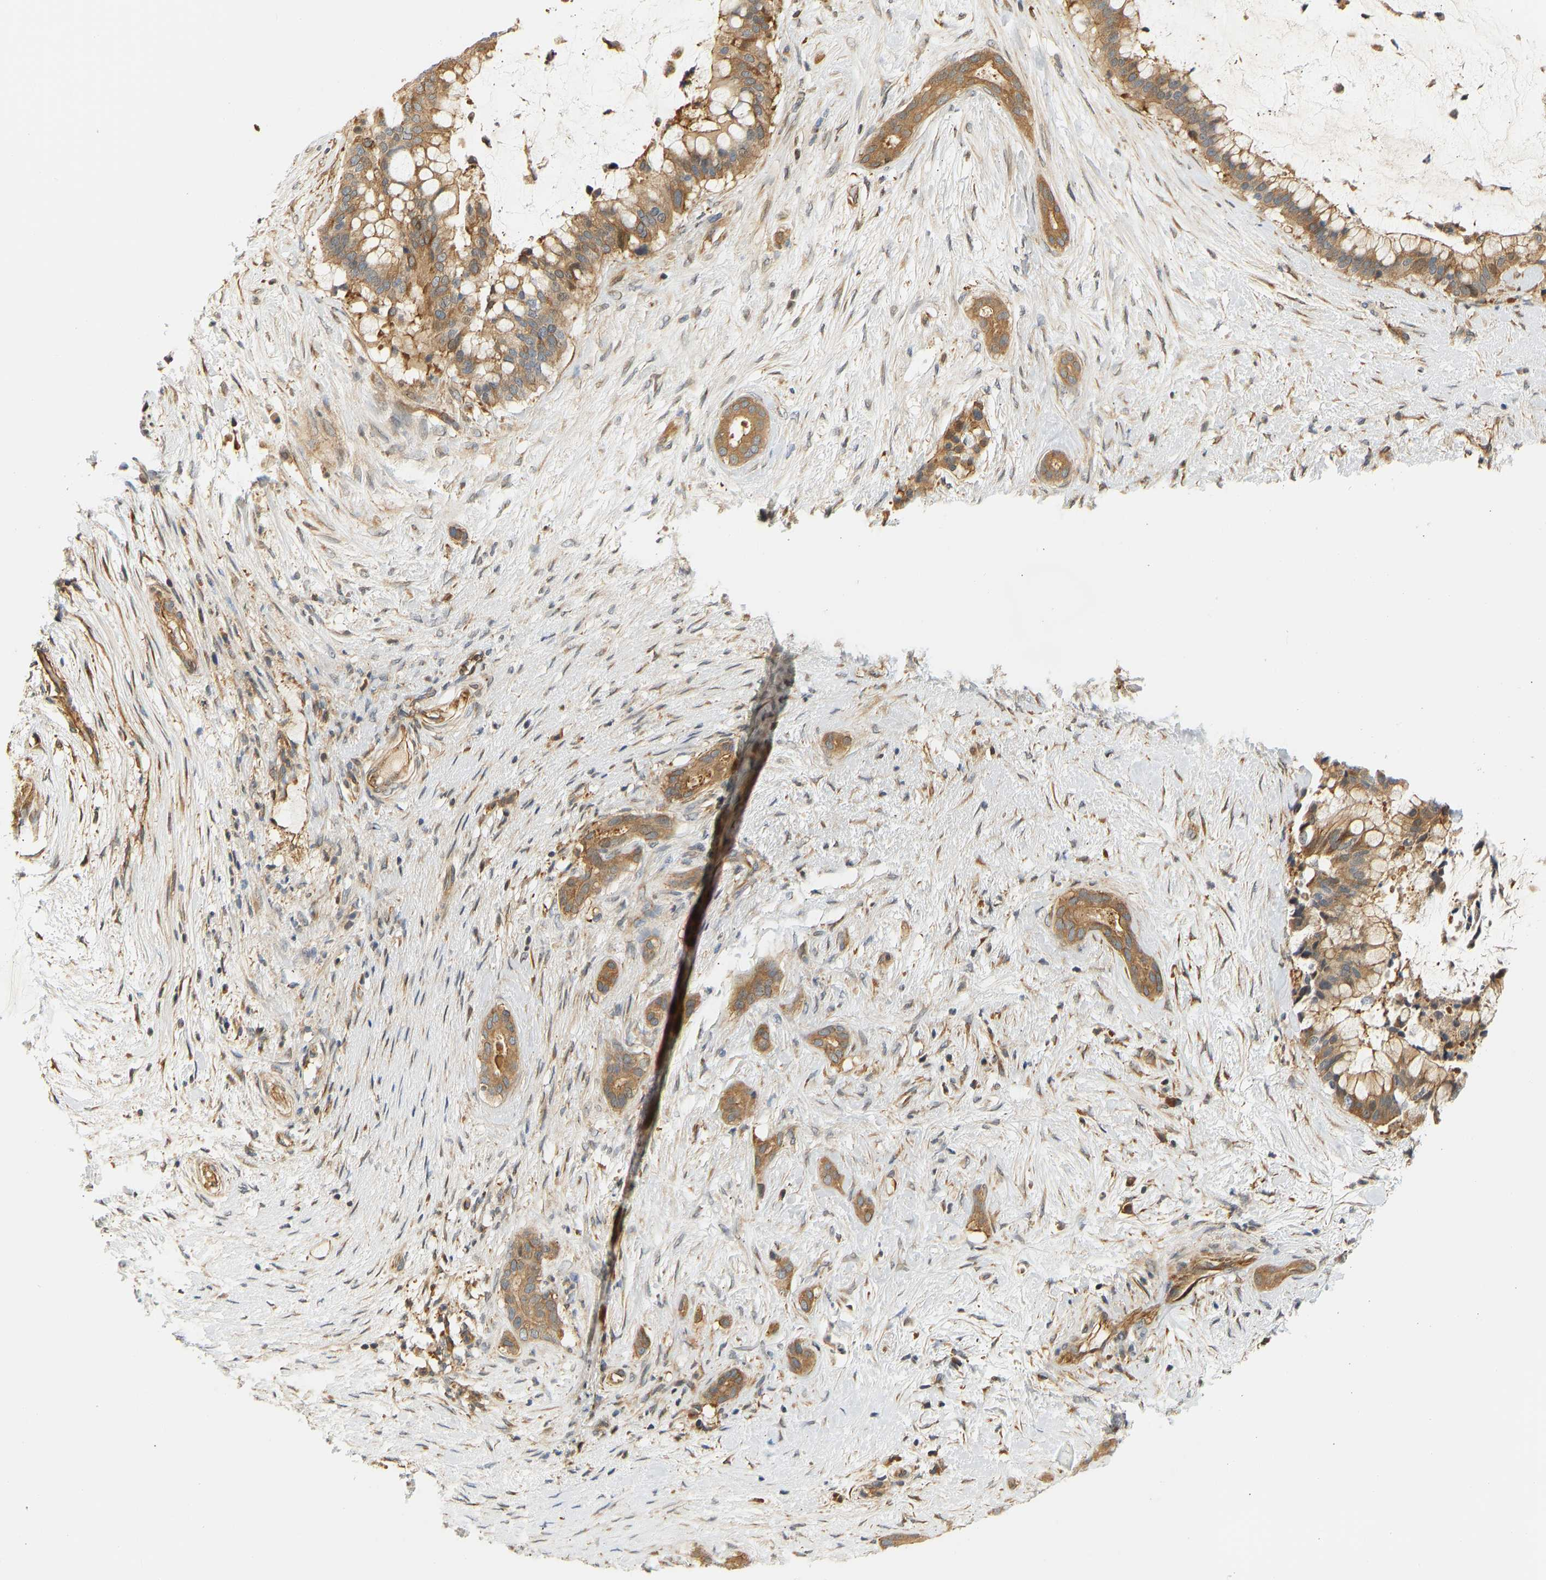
{"staining": {"intensity": "moderate", "quantity": ">75%", "location": "cytoplasmic/membranous"}, "tissue": "pancreatic cancer", "cell_type": "Tumor cells", "image_type": "cancer", "snomed": [{"axis": "morphology", "description": "Adenocarcinoma, NOS"}, {"axis": "topography", "description": "Pancreas"}], "caption": "Immunohistochemistry histopathology image of neoplastic tissue: adenocarcinoma (pancreatic) stained using immunohistochemistry (IHC) demonstrates medium levels of moderate protein expression localized specifically in the cytoplasmic/membranous of tumor cells, appearing as a cytoplasmic/membranous brown color.", "gene": "CEP57", "patient": {"sex": "male", "age": 41}}